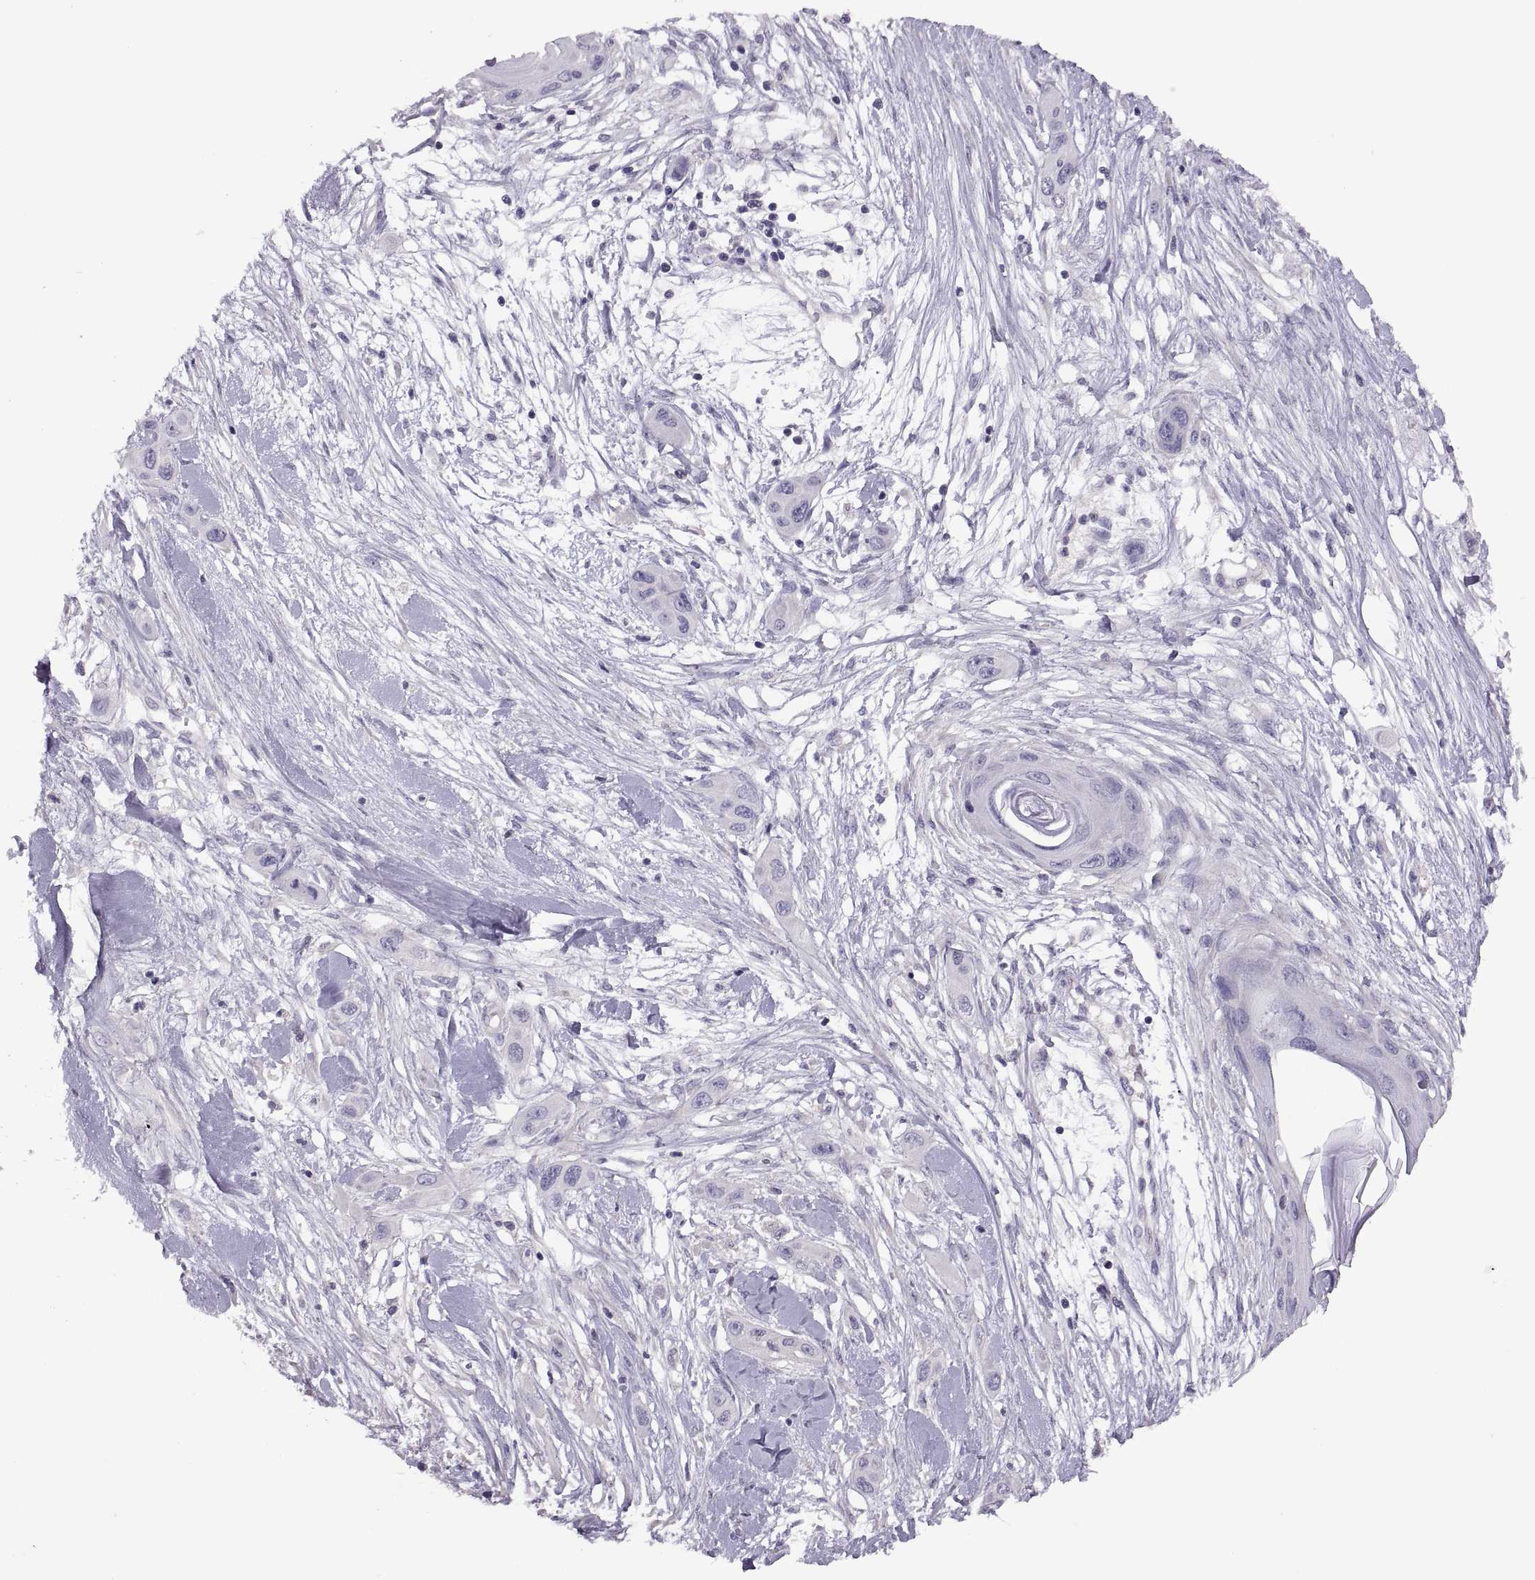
{"staining": {"intensity": "negative", "quantity": "none", "location": "none"}, "tissue": "skin cancer", "cell_type": "Tumor cells", "image_type": "cancer", "snomed": [{"axis": "morphology", "description": "Squamous cell carcinoma, NOS"}, {"axis": "topography", "description": "Skin"}], "caption": "This micrograph is of squamous cell carcinoma (skin) stained with IHC to label a protein in brown with the nuclei are counter-stained blue. There is no staining in tumor cells.", "gene": "TBX19", "patient": {"sex": "male", "age": 79}}